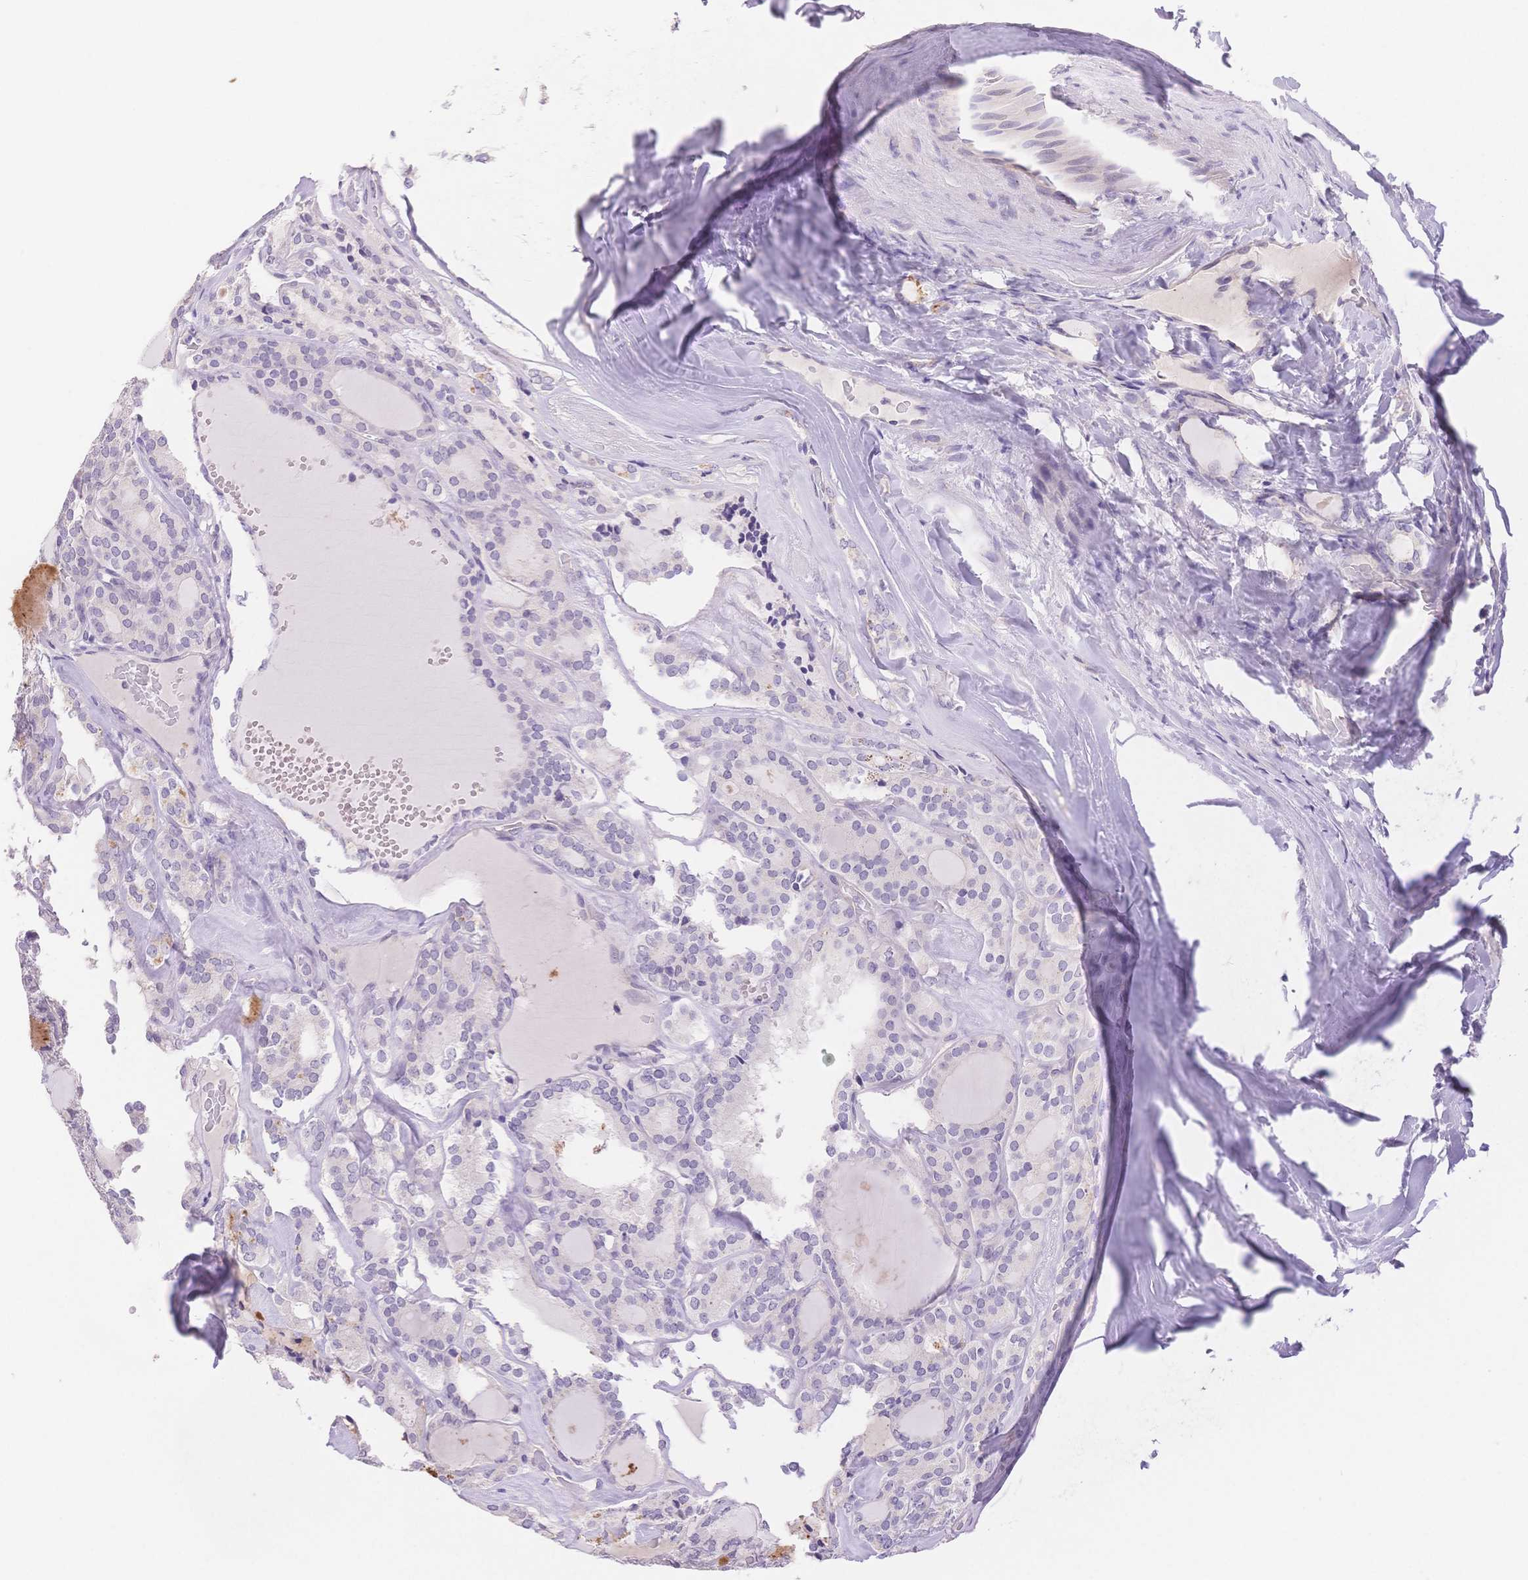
{"staining": {"intensity": "negative", "quantity": "none", "location": "none"}, "tissue": "thyroid cancer", "cell_type": "Tumor cells", "image_type": "cancer", "snomed": [{"axis": "morphology", "description": "Follicular adenoma carcinoma, NOS"}, {"axis": "topography", "description": "Thyroid gland"}], "caption": "Immunohistochemistry (IHC) image of neoplastic tissue: follicular adenoma carcinoma (thyroid) stained with DAB demonstrates no significant protein positivity in tumor cells. (DAB immunohistochemistry with hematoxylin counter stain).", "gene": "MYOM1", "patient": {"sex": "male", "age": 74}}